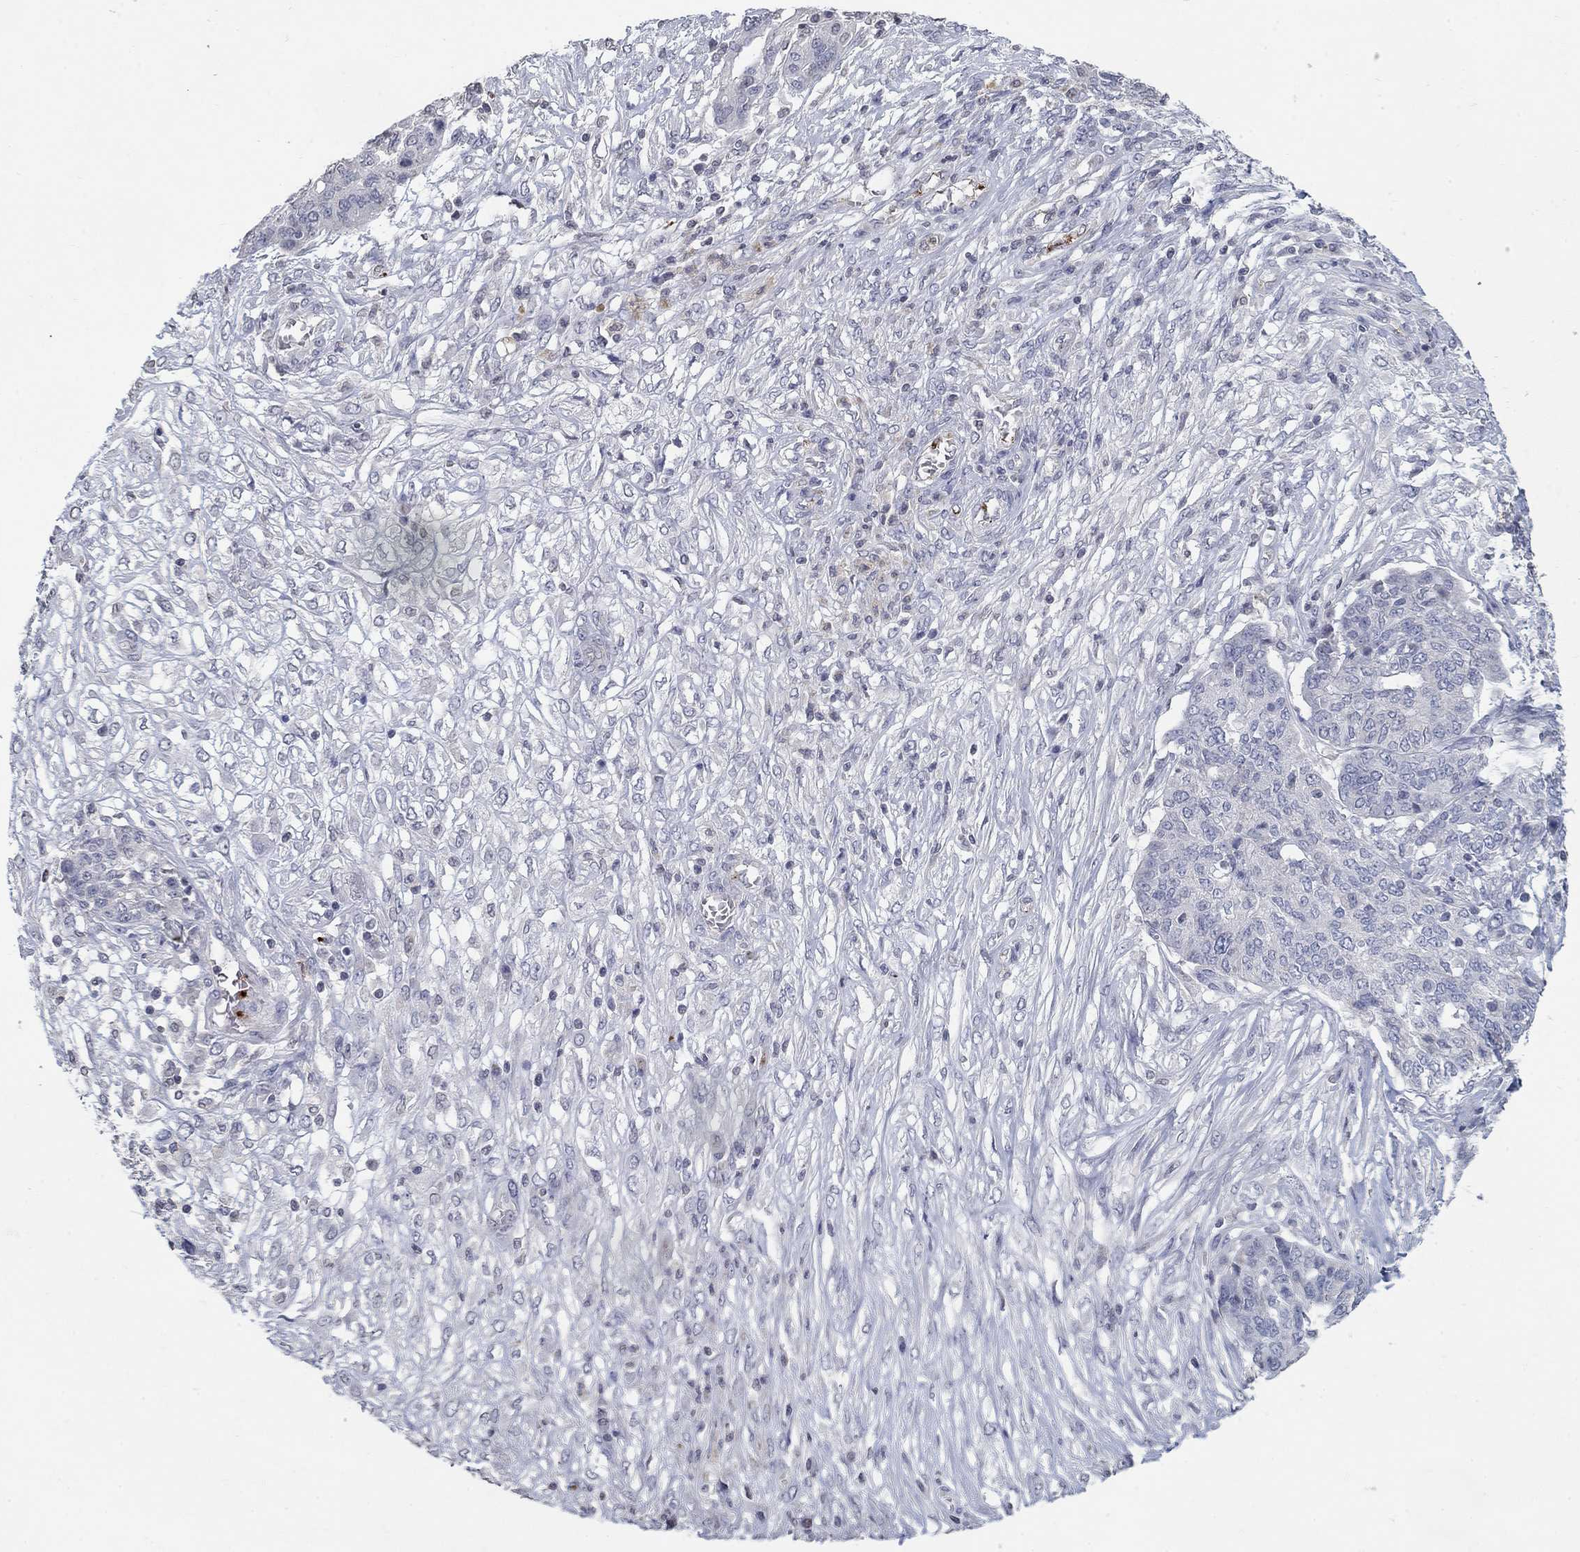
{"staining": {"intensity": "negative", "quantity": "none", "location": "none"}, "tissue": "ovarian cancer", "cell_type": "Tumor cells", "image_type": "cancer", "snomed": [{"axis": "morphology", "description": "Cystadenocarcinoma, serous, NOS"}, {"axis": "topography", "description": "Ovary"}], "caption": "This image is of ovarian serous cystadenocarcinoma stained with IHC to label a protein in brown with the nuclei are counter-stained blue. There is no positivity in tumor cells.", "gene": "TINAG", "patient": {"sex": "female", "age": 67}}